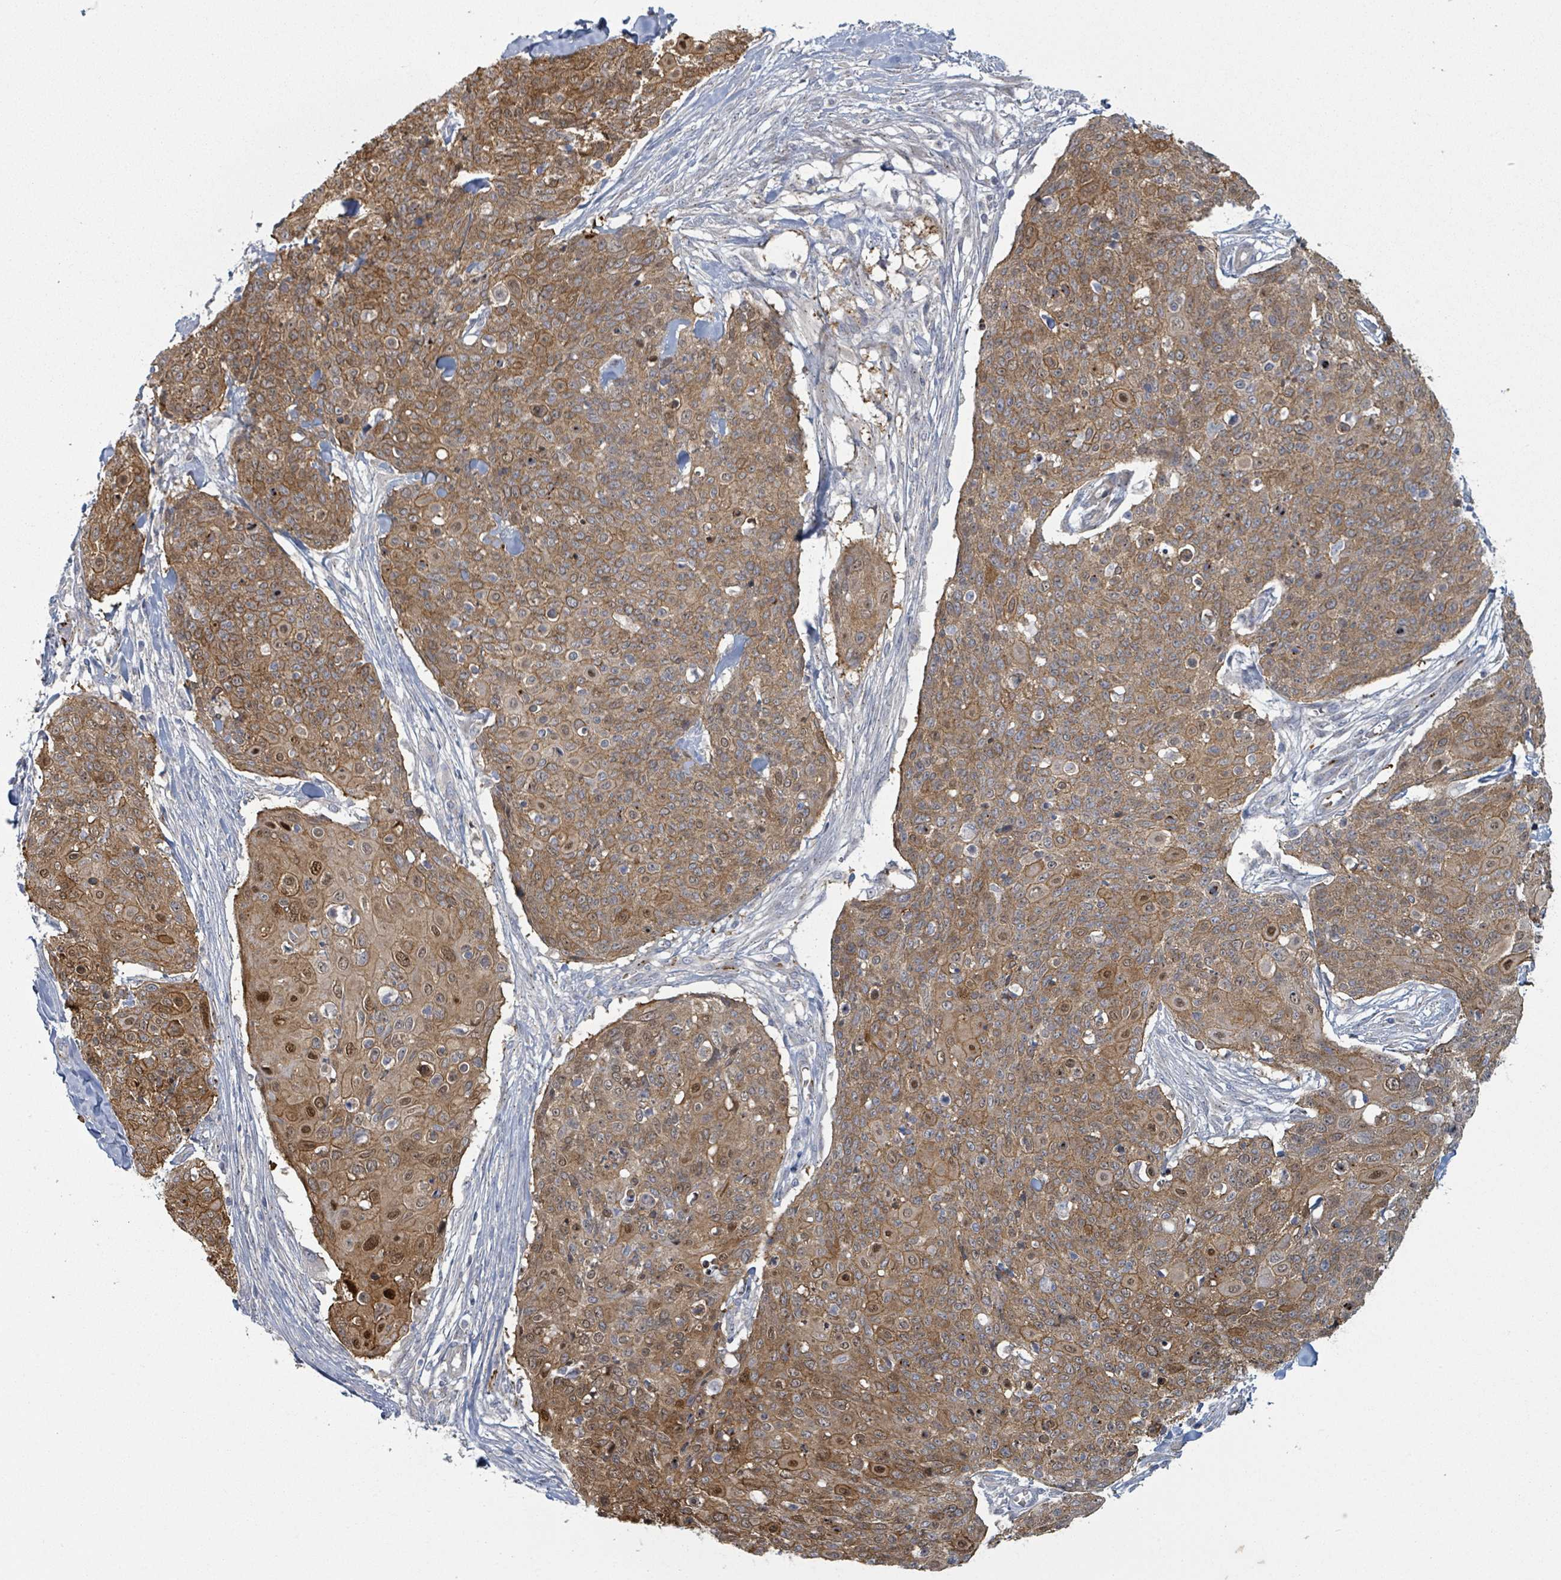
{"staining": {"intensity": "moderate", "quantity": ">75%", "location": "cytoplasmic/membranous,nuclear"}, "tissue": "skin cancer", "cell_type": "Tumor cells", "image_type": "cancer", "snomed": [{"axis": "morphology", "description": "Squamous cell carcinoma, NOS"}, {"axis": "topography", "description": "Skin"}, {"axis": "topography", "description": "Vulva"}], "caption": "Moderate cytoplasmic/membranous and nuclear staining is appreciated in about >75% of tumor cells in skin cancer.", "gene": "COL5A3", "patient": {"sex": "female", "age": 85}}